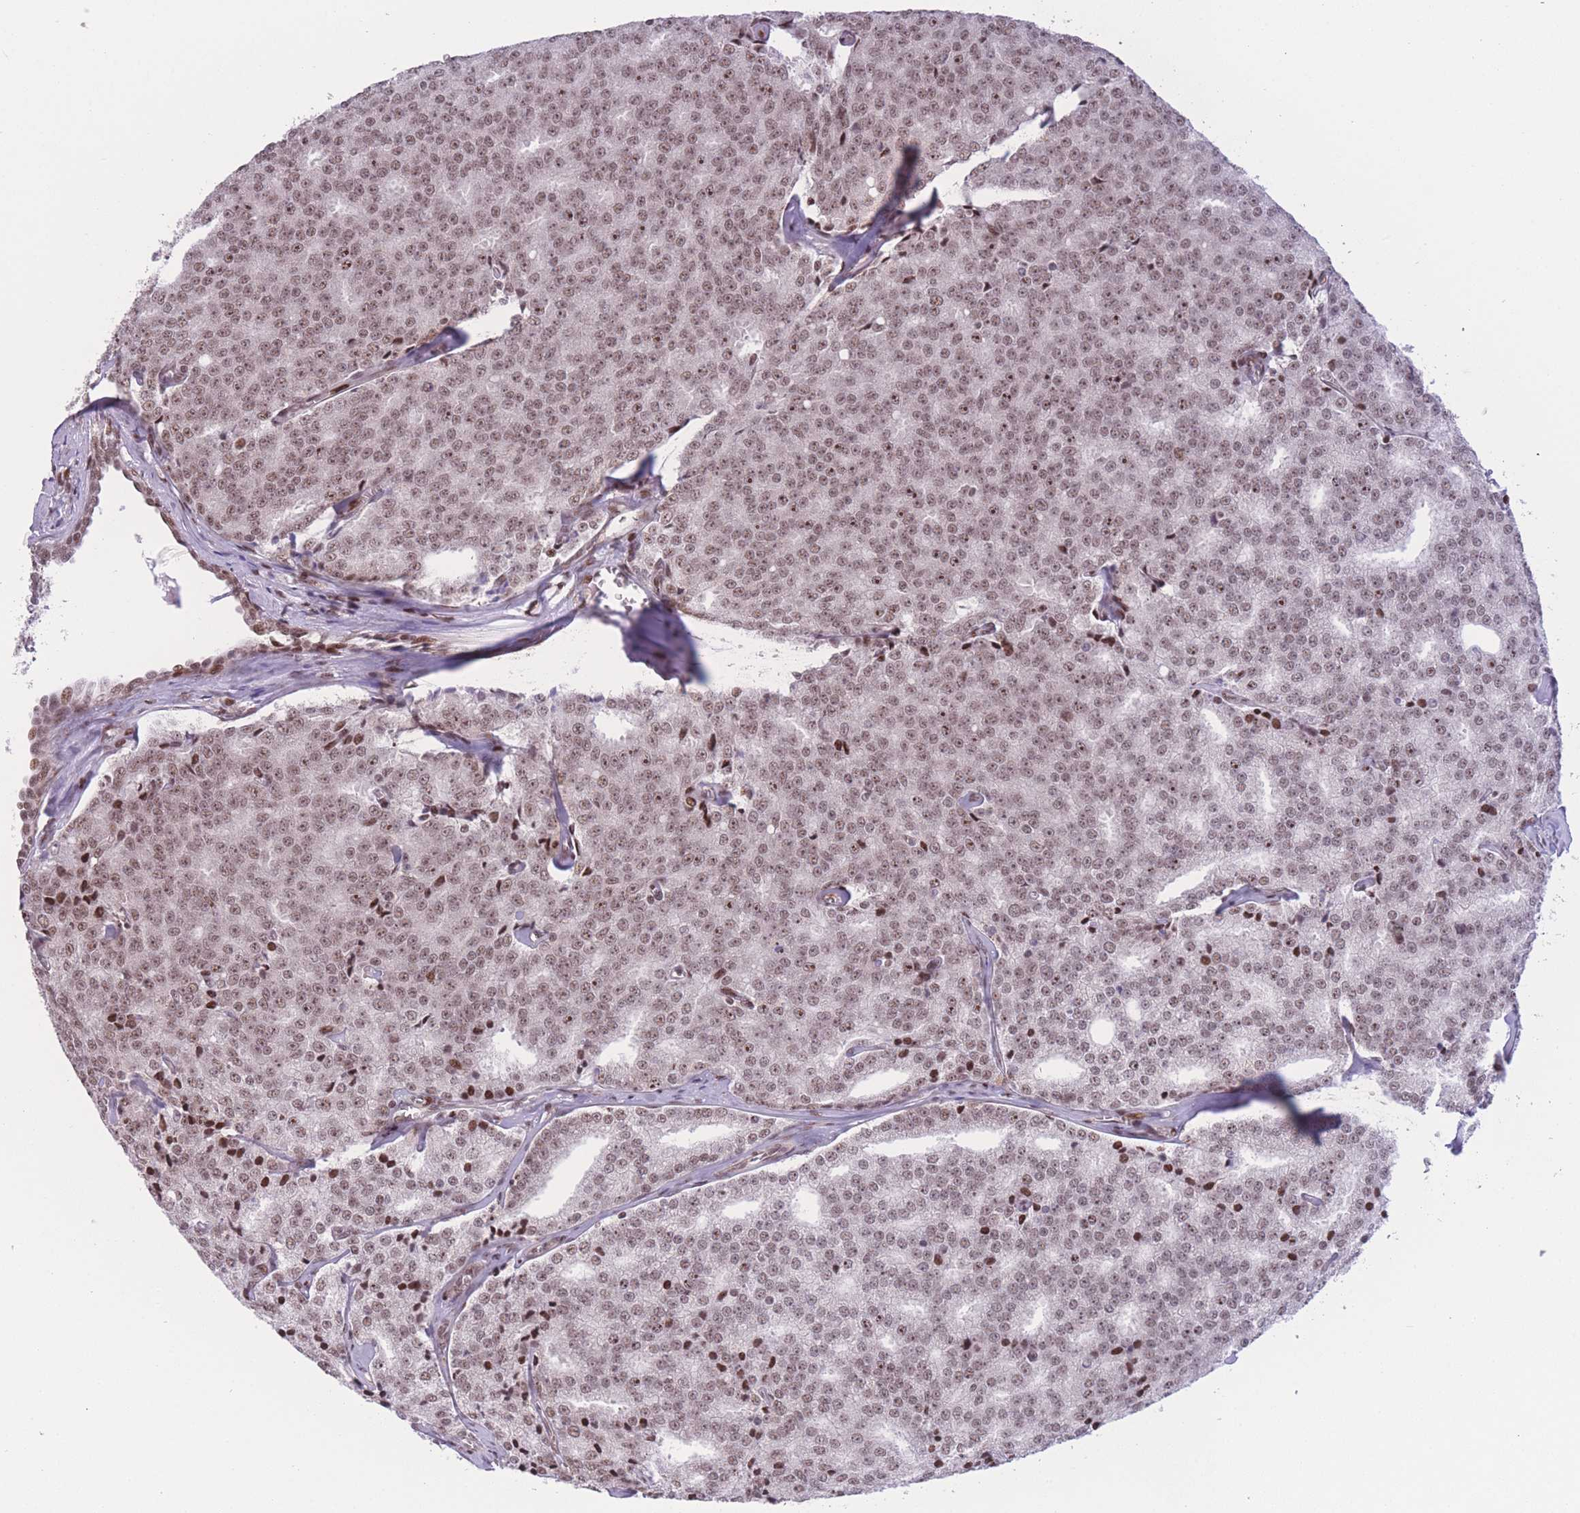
{"staining": {"intensity": "moderate", "quantity": ">75%", "location": "nuclear"}, "tissue": "prostate cancer", "cell_type": "Tumor cells", "image_type": "cancer", "snomed": [{"axis": "morphology", "description": "Adenocarcinoma, Low grade"}, {"axis": "topography", "description": "Prostate"}], "caption": "Immunohistochemistry staining of prostate cancer, which exhibits medium levels of moderate nuclear positivity in approximately >75% of tumor cells indicating moderate nuclear protein staining. The staining was performed using DAB (3,3'-diaminobenzidine) (brown) for protein detection and nuclei were counterstained in hematoxylin (blue).", "gene": "PCIF1", "patient": {"sex": "male", "age": 60}}